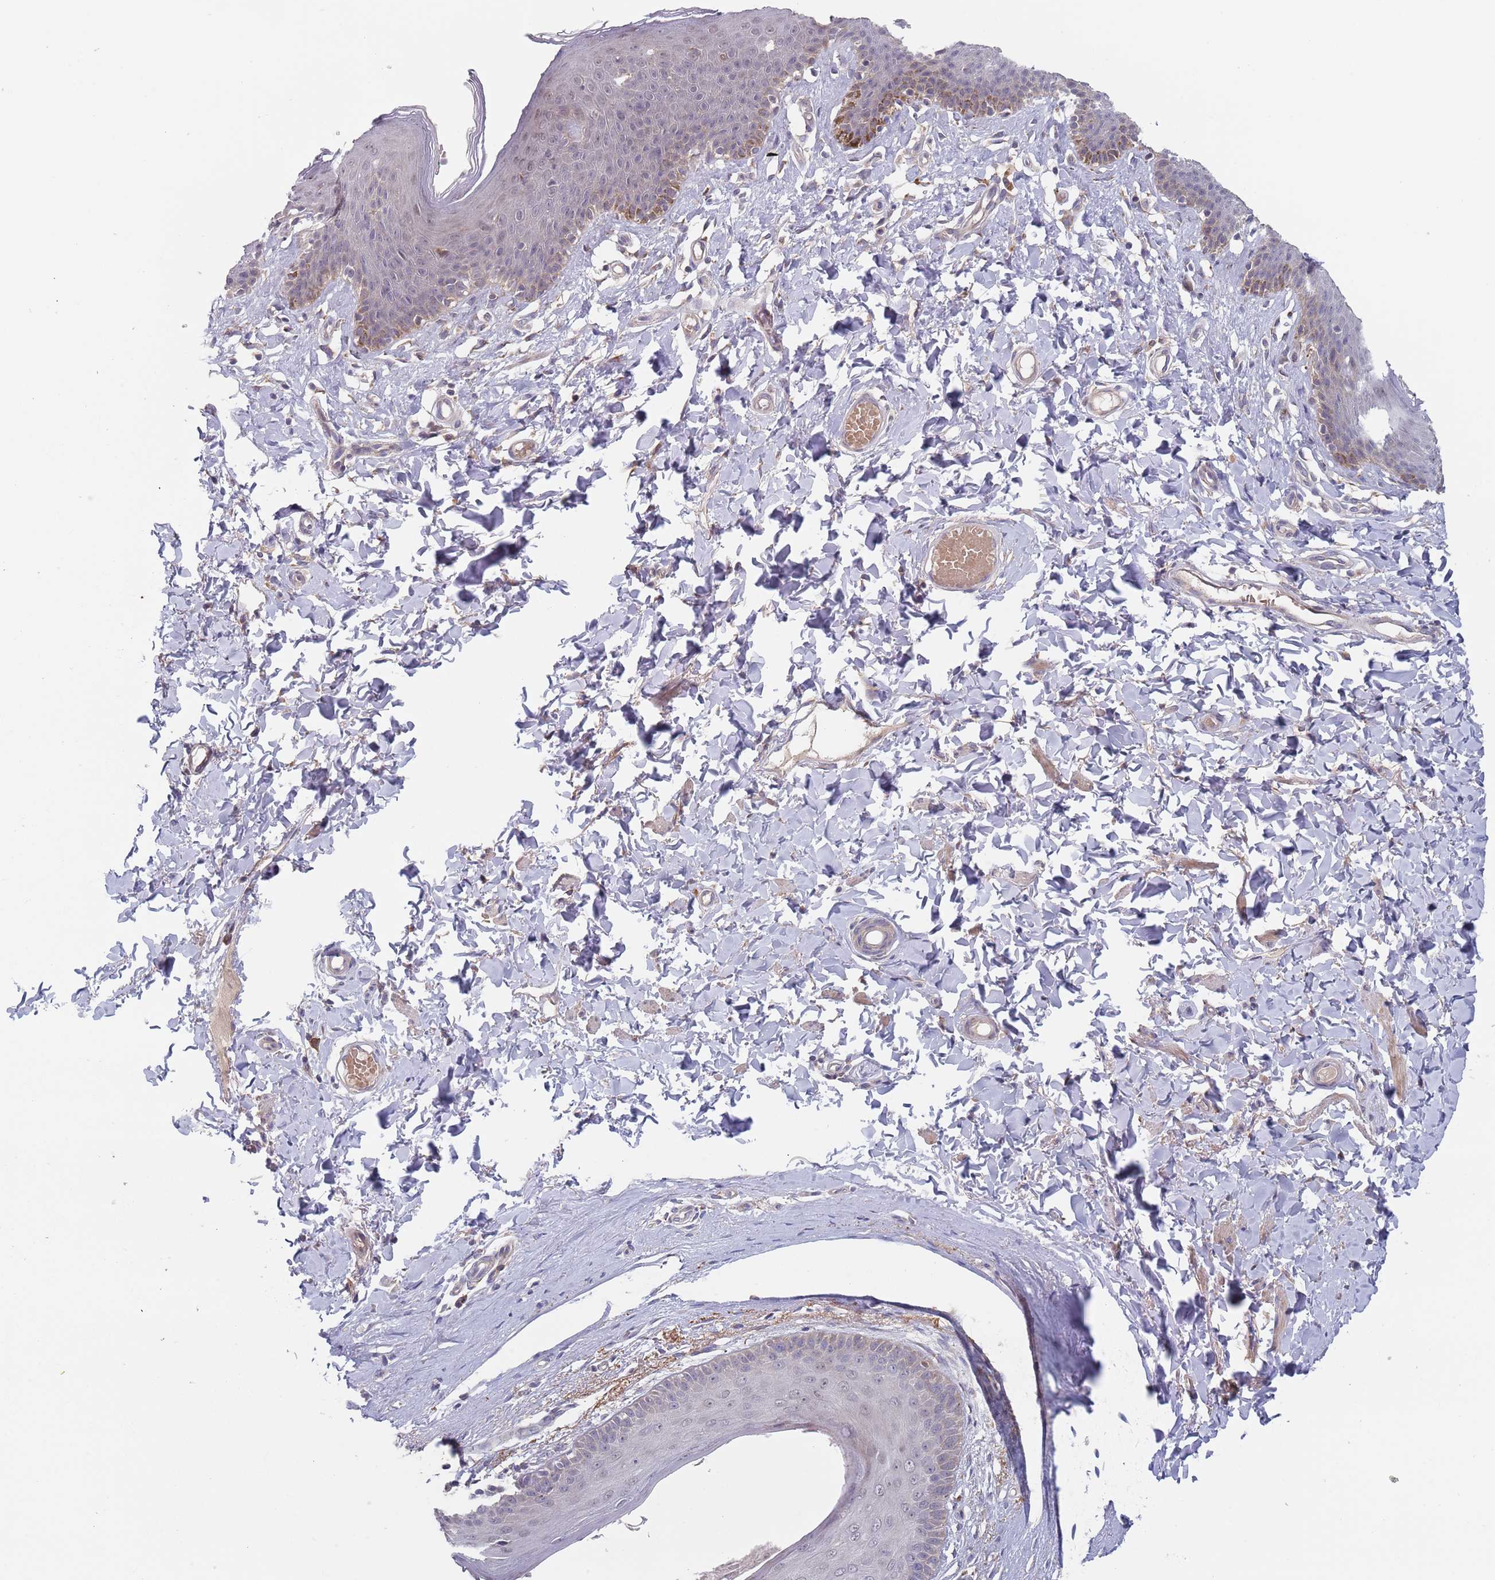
{"staining": {"intensity": "moderate", "quantity": "<25%", "location": "cytoplasmic/membranous"}, "tissue": "skin", "cell_type": "Epidermal cells", "image_type": "normal", "snomed": [{"axis": "morphology", "description": "Normal tissue, NOS"}, {"axis": "topography", "description": "Vulva"}], "caption": "A photomicrograph of human skin stained for a protein demonstrates moderate cytoplasmic/membranous brown staining in epidermal cells.", "gene": "ZNF140", "patient": {"sex": "female", "age": 66}}